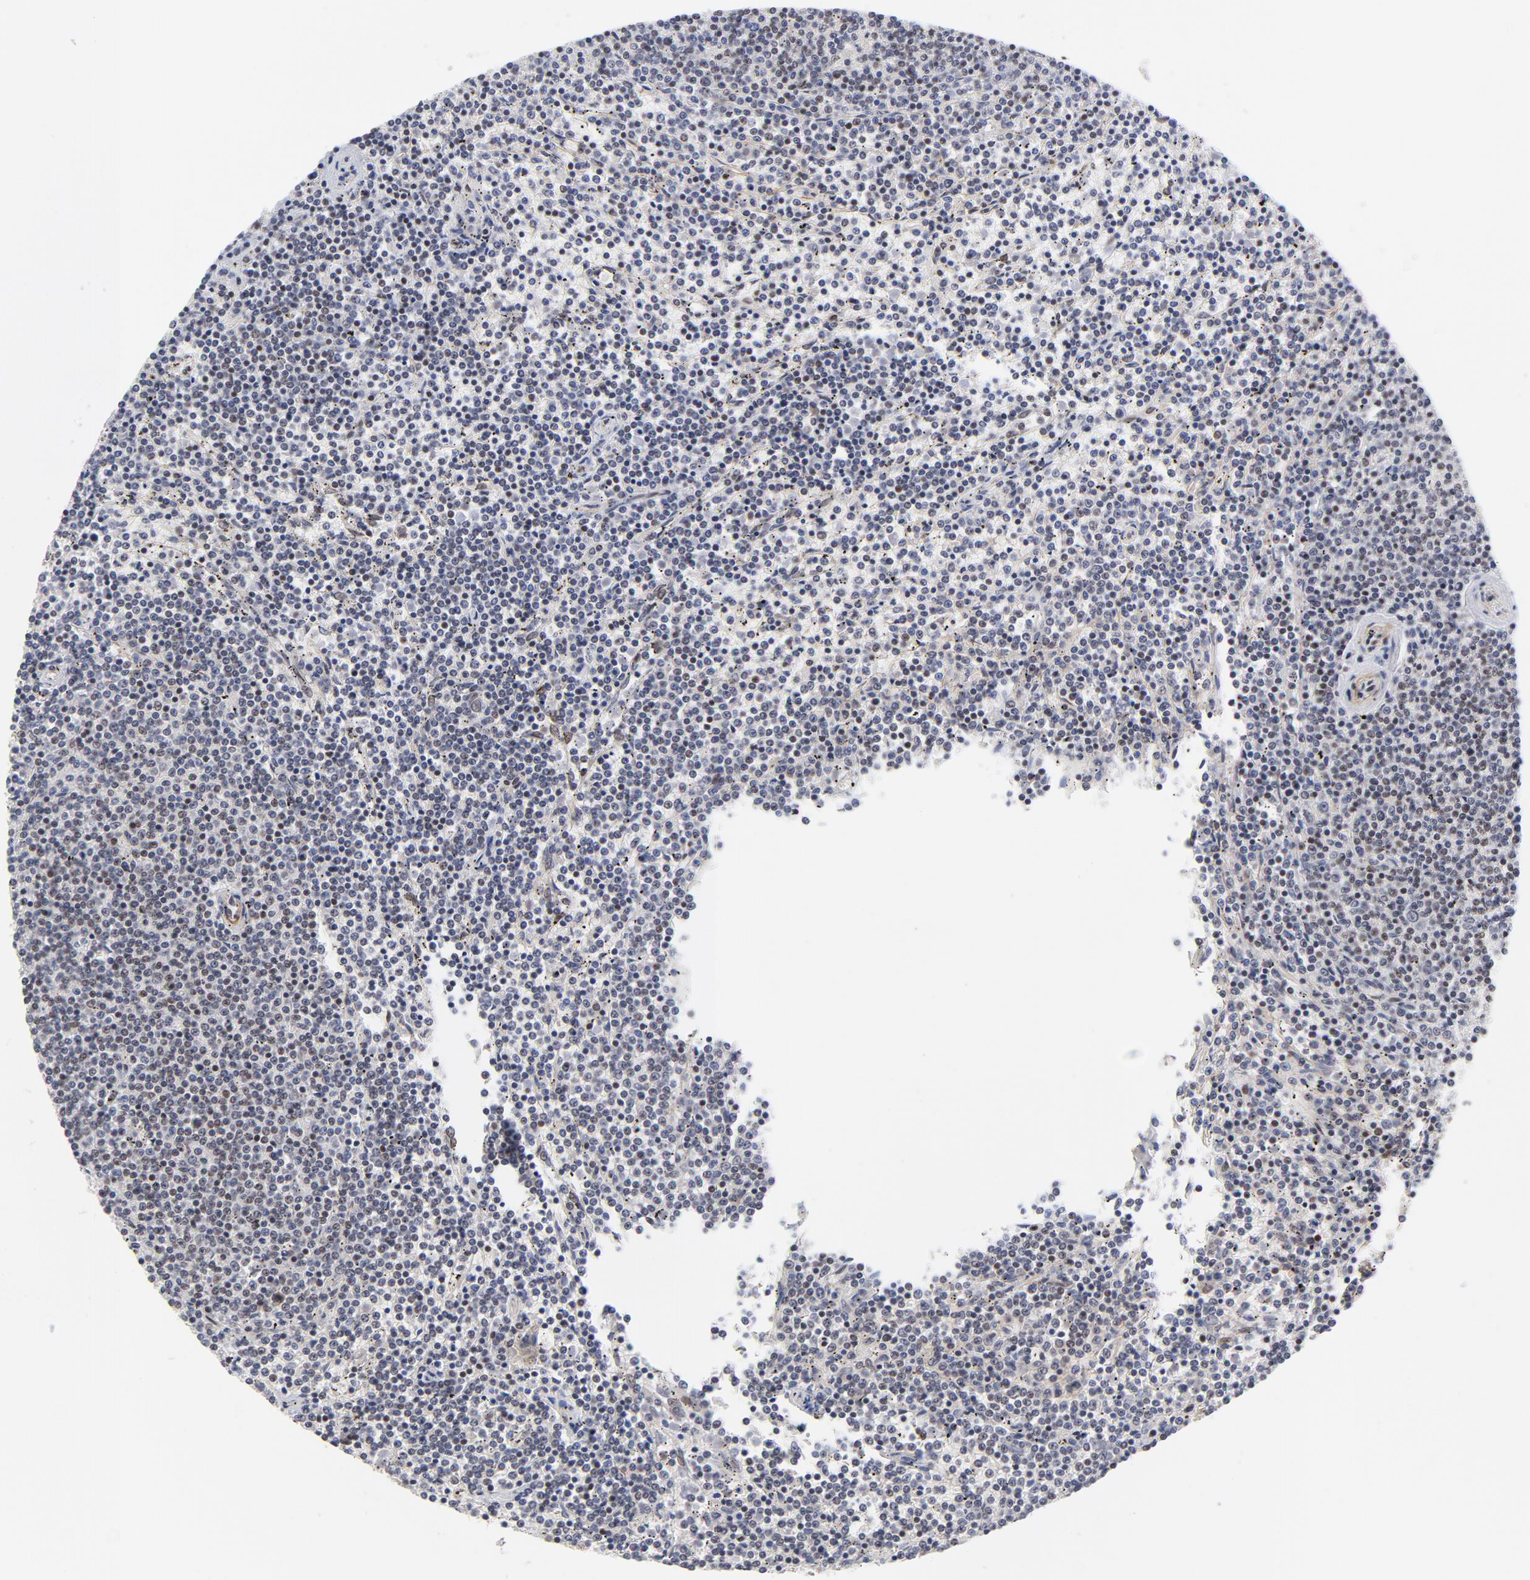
{"staining": {"intensity": "negative", "quantity": "none", "location": "none"}, "tissue": "lymphoma", "cell_type": "Tumor cells", "image_type": "cancer", "snomed": [{"axis": "morphology", "description": "Malignant lymphoma, non-Hodgkin's type, Low grade"}, {"axis": "topography", "description": "Spleen"}], "caption": "Immunohistochemistry histopathology image of lymphoma stained for a protein (brown), which reveals no positivity in tumor cells.", "gene": "CTCF", "patient": {"sex": "female", "age": 50}}